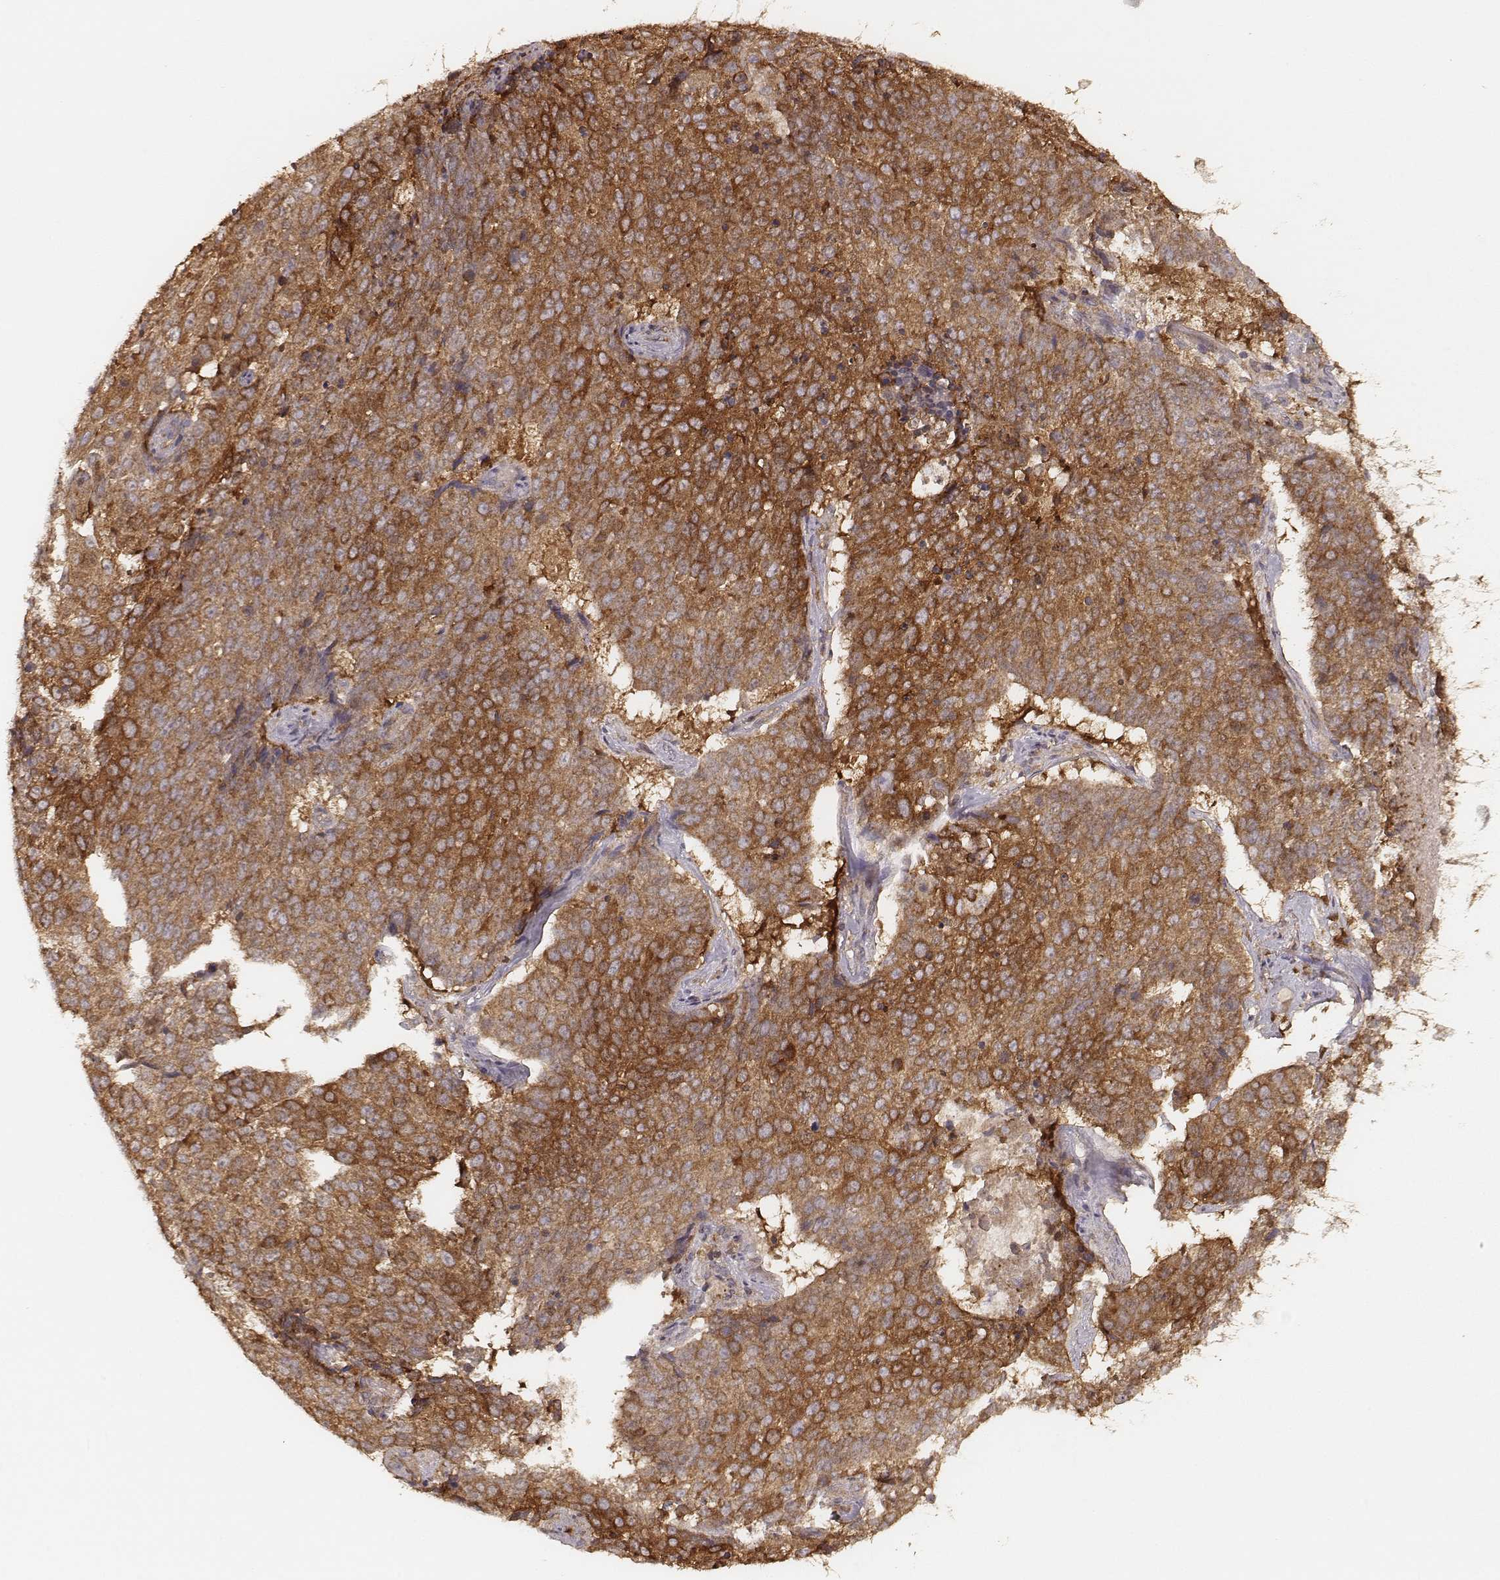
{"staining": {"intensity": "strong", "quantity": ">75%", "location": "cytoplasmic/membranous"}, "tissue": "lung cancer", "cell_type": "Tumor cells", "image_type": "cancer", "snomed": [{"axis": "morphology", "description": "Normal tissue, NOS"}, {"axis": "morphology", "description": "Squamous cell carcinoma, NOS"}, {"axis": "topography", "description": "Bronchus"}, {"axis": "topography", "description": "Lung"}], "caption": "Immunohistochemical staining of squamous cell carcinoma (lung) displays high levels of strong cytoplasmic/membranous positivity in approximately >75% of tumor cells. The staining is performed using DAB brown chromogen to label protein expression. The nuclei are counter-stained blue using hematoxylin.", "gene": "CARS1", "patient": {"sex": "male", "age": 64}}